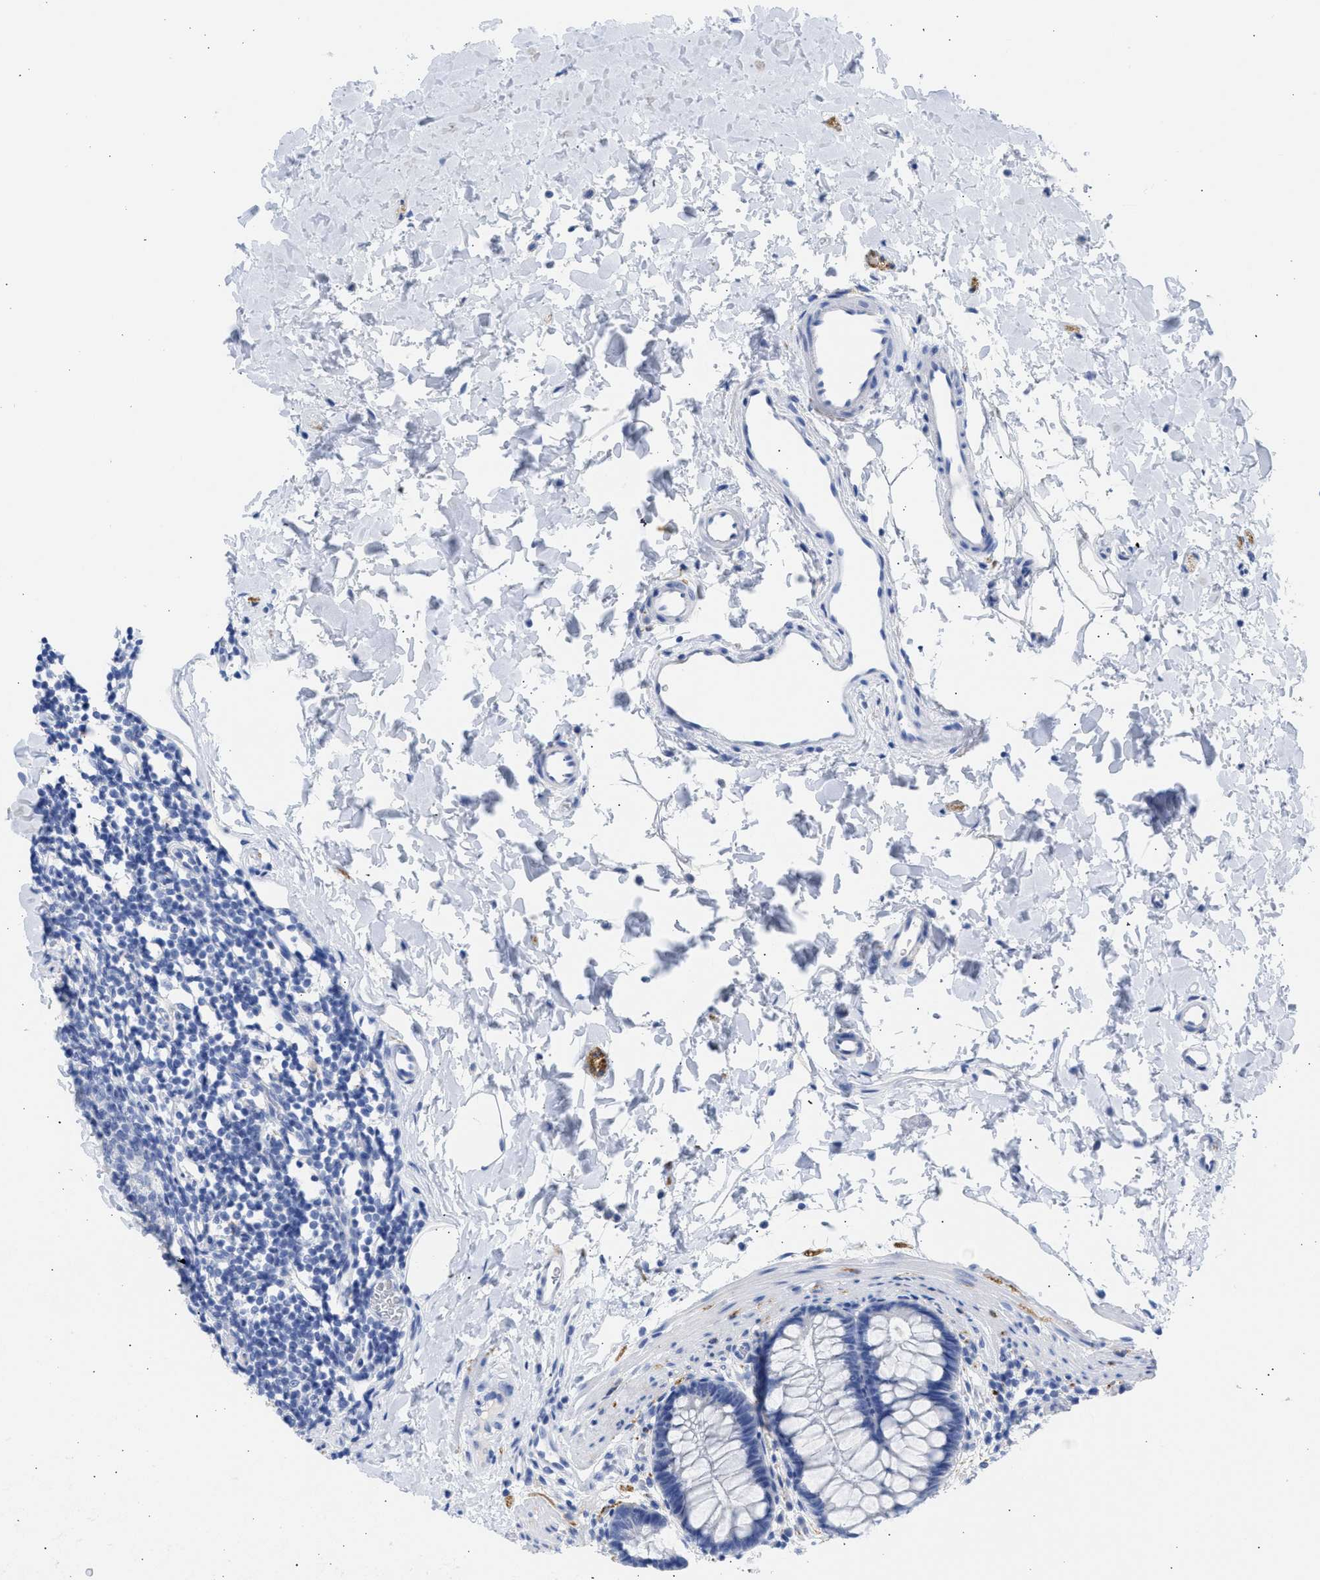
{"staining": {"intensity": "negative", "quantity": "none", "location": "none"}, "tissue": "rectum", "cell_type": "Glandular cells", "image_type": "normal", "snomed": [{"axis": "morphology", "description": "Normal tissue, NOS"}, {"axis": "topography", "description": "Rectum"}], "caption": "There is no significant expression in glandular cells of rectum.", "gene": "NCAM1", "patient": {"sex": "female", "age": 24}}